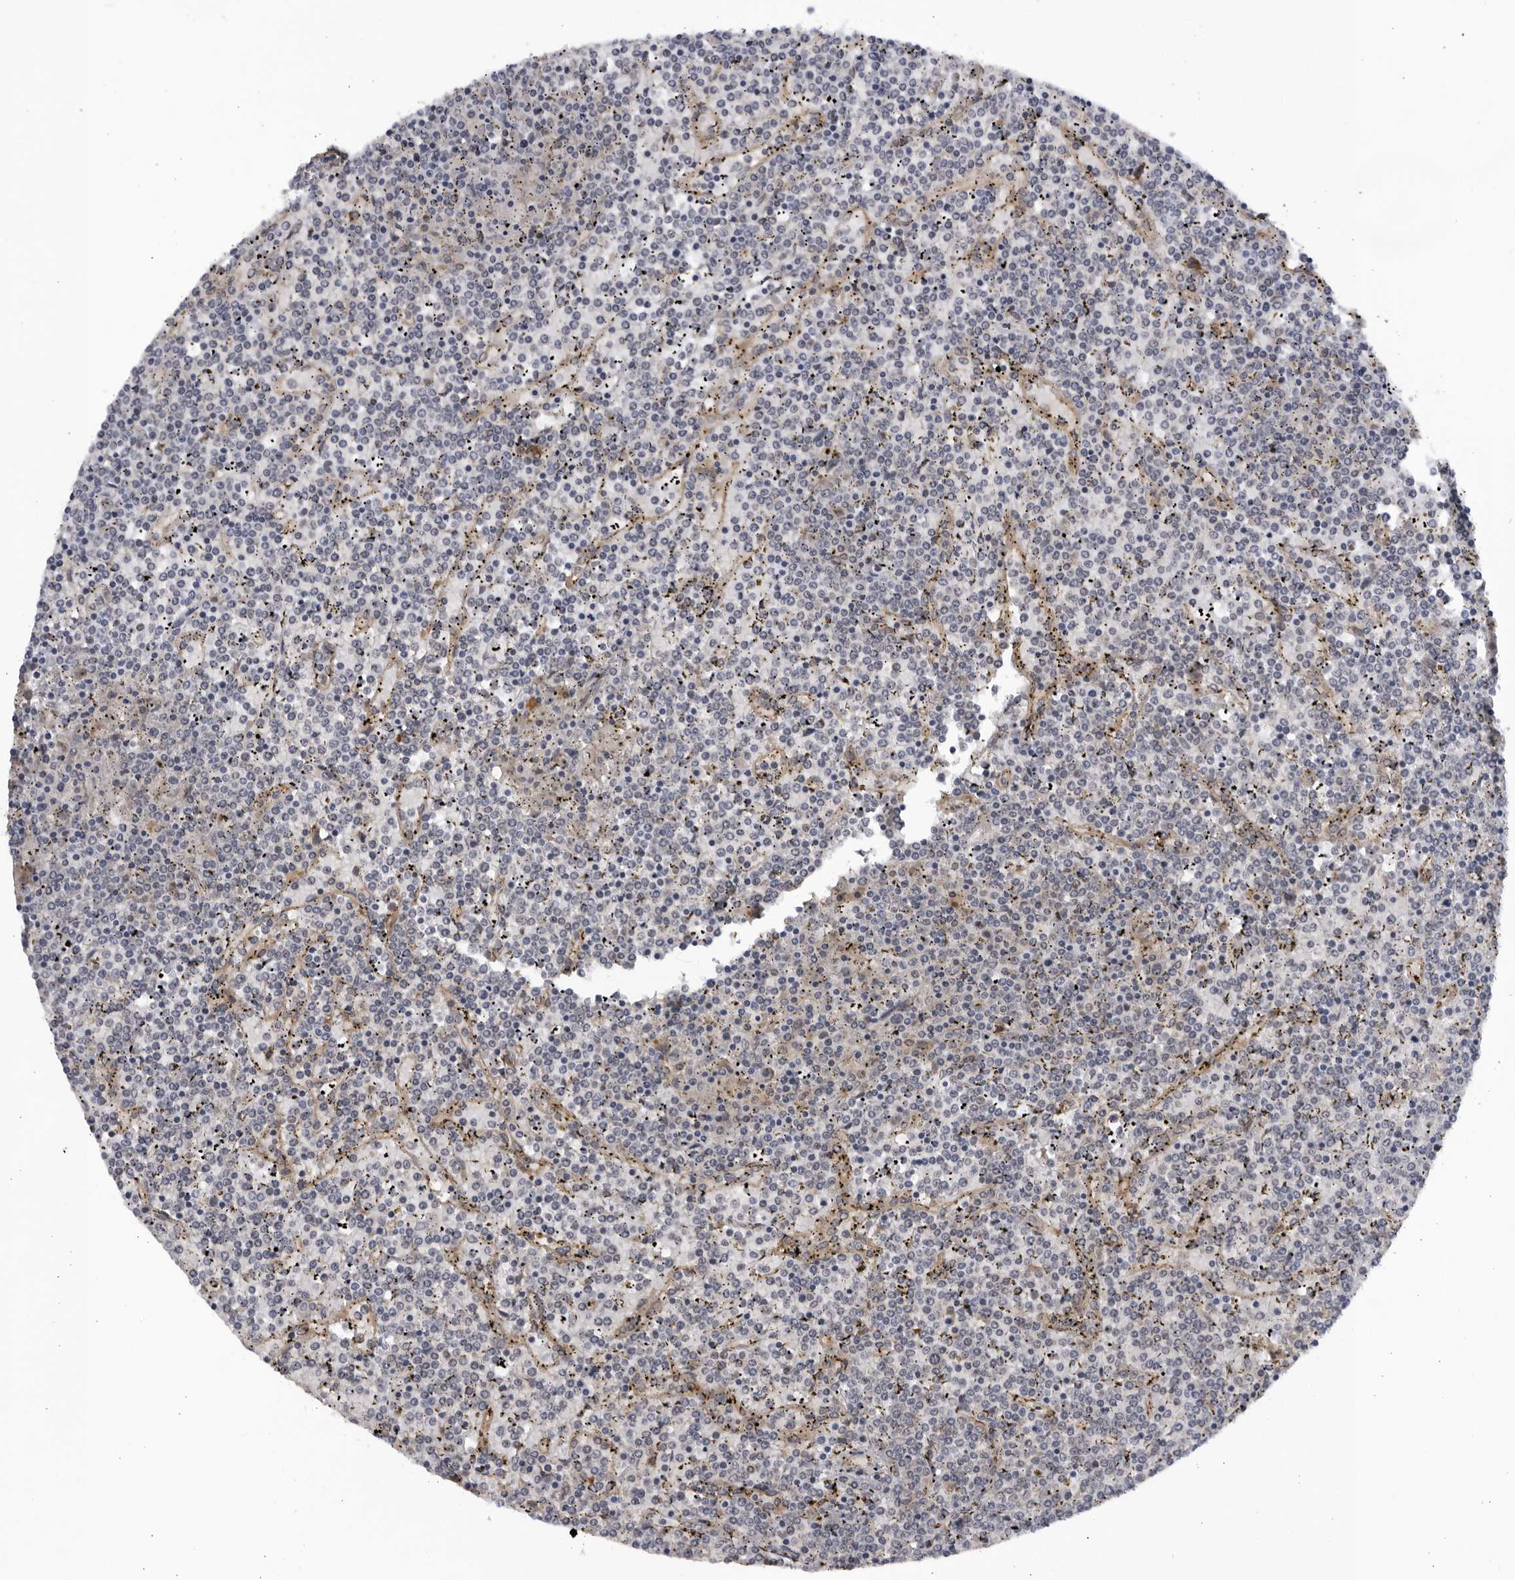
{"staining": {"intensity": "negative", "quantity": "none", "location": "none"}, "tissue": "lymphoma", "cell_type": "Tumor cells", "image_type": "cancer", "snomed": [{"axis": "morphology", "description": "Malignant lymphoma, non-Hodgkin's type, Low grade"}, {"axis": "topography", "description": "Spleen"}], "caption": "The photomicrograph displays no staining of tumor cells in lymphoma. (Brightfield microscopy of DAB (3,3'-diaminobenzidine) immunohistochemistry at high magnification).", "gene": "BMP2K", "patient": {"sex": "female", "age": 19}}